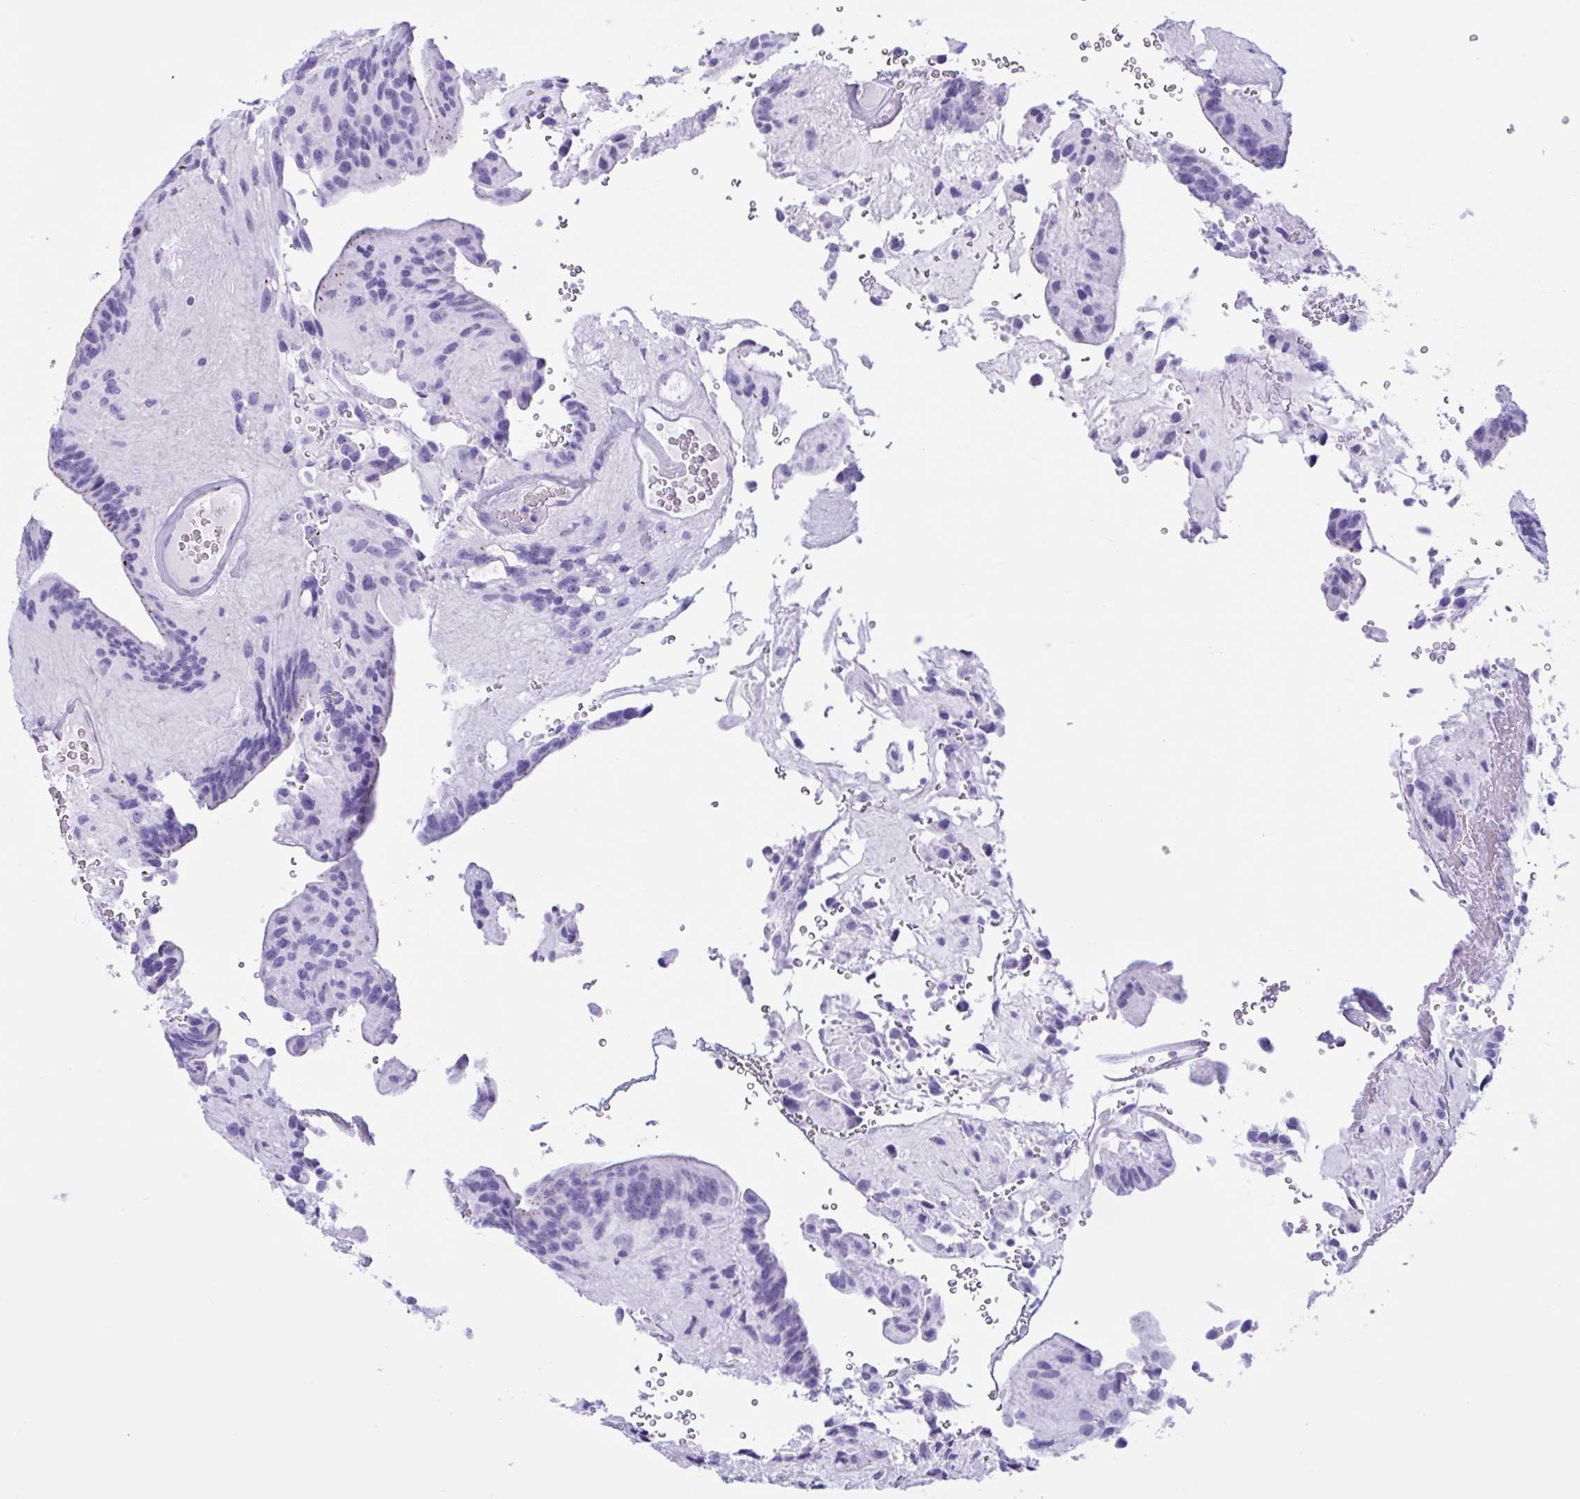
{"staining": {"intensity": "negative", "quantity": "none", "location": "none"}, "tissue": "glioma", "cell_type": "Tumor cells", "image_type": "cancer", "snomed": [{"axis": "morphology", "description": "Glioma, malignant, Low grade"}, {"axis": "topography", "description": "Brain"}], "caption": "The image reveals no significant positivity in tumor cells of glioma. (DAB (3,3'-diaminobenzidine) immunohistochemistry with hematoxylin counter stain).", "gene": "MRGPRG", "patient": {"sex": "male", "age": 31}}